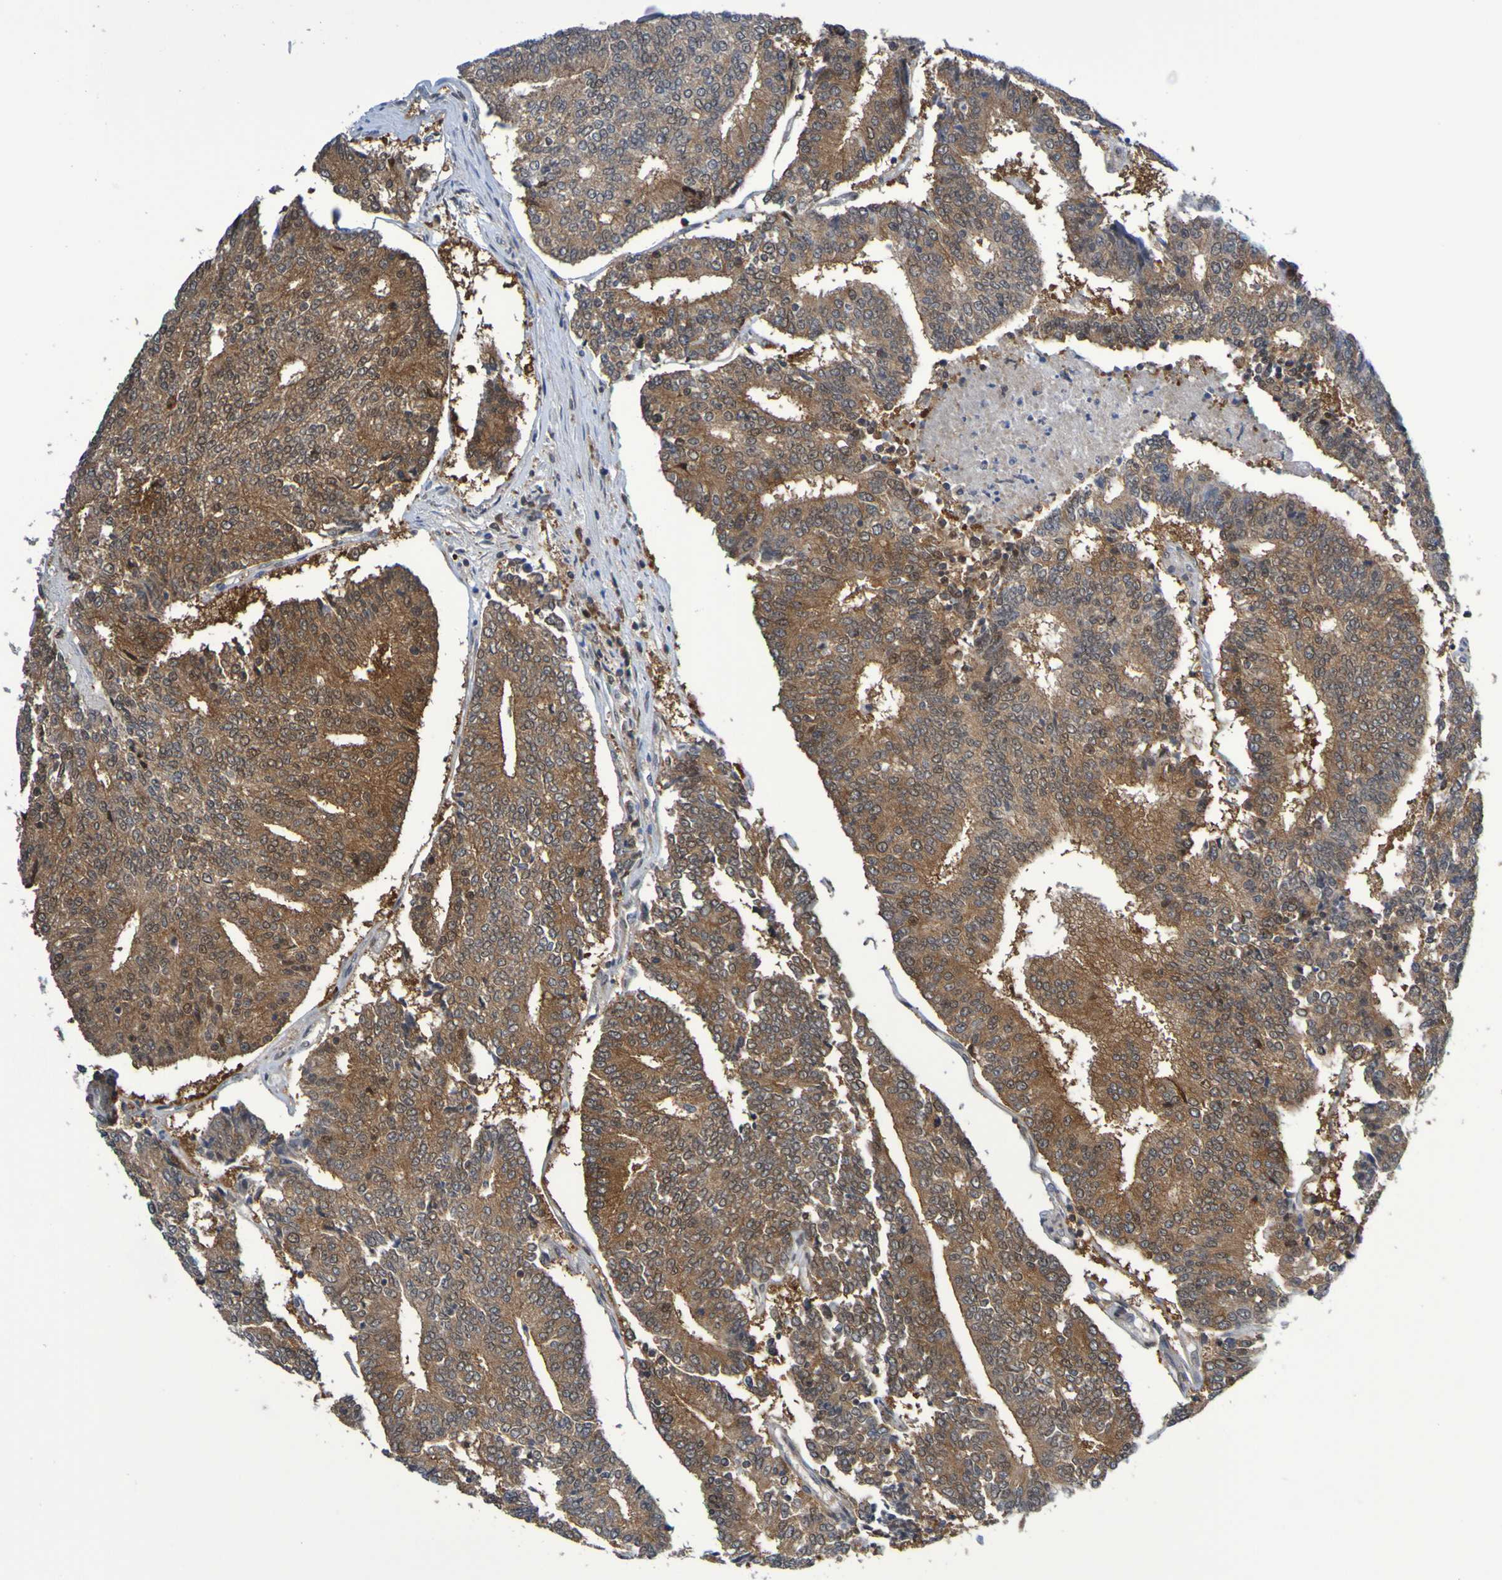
{"staining": {"intensity": "strong", "quantity": ">75%", "location": "cytoplasmic/membranous"}, "tissue": "prostate cancer", "cell_type": "Tumor cells", "image_type": "cancer", "snomed": [{"axis": "morphology", "description": "Normal tissue, NOS"}, {"axis": "morphology", "description": "Adenocarcinoma, High grade"}, {"axis": "topography", "description": "Prostate"}, {"axis": "topography", "description": "Seminal veicle"}], "caption": "Approximately >75% of tumor cells in high-grade adenocarcinoma (prostate) show strong cytoplasmic/membranous protein staining as visualized by brown immunohistochemical staining.", "gene": "ATIC", "patient": {"sex": "male", "age": 55}}